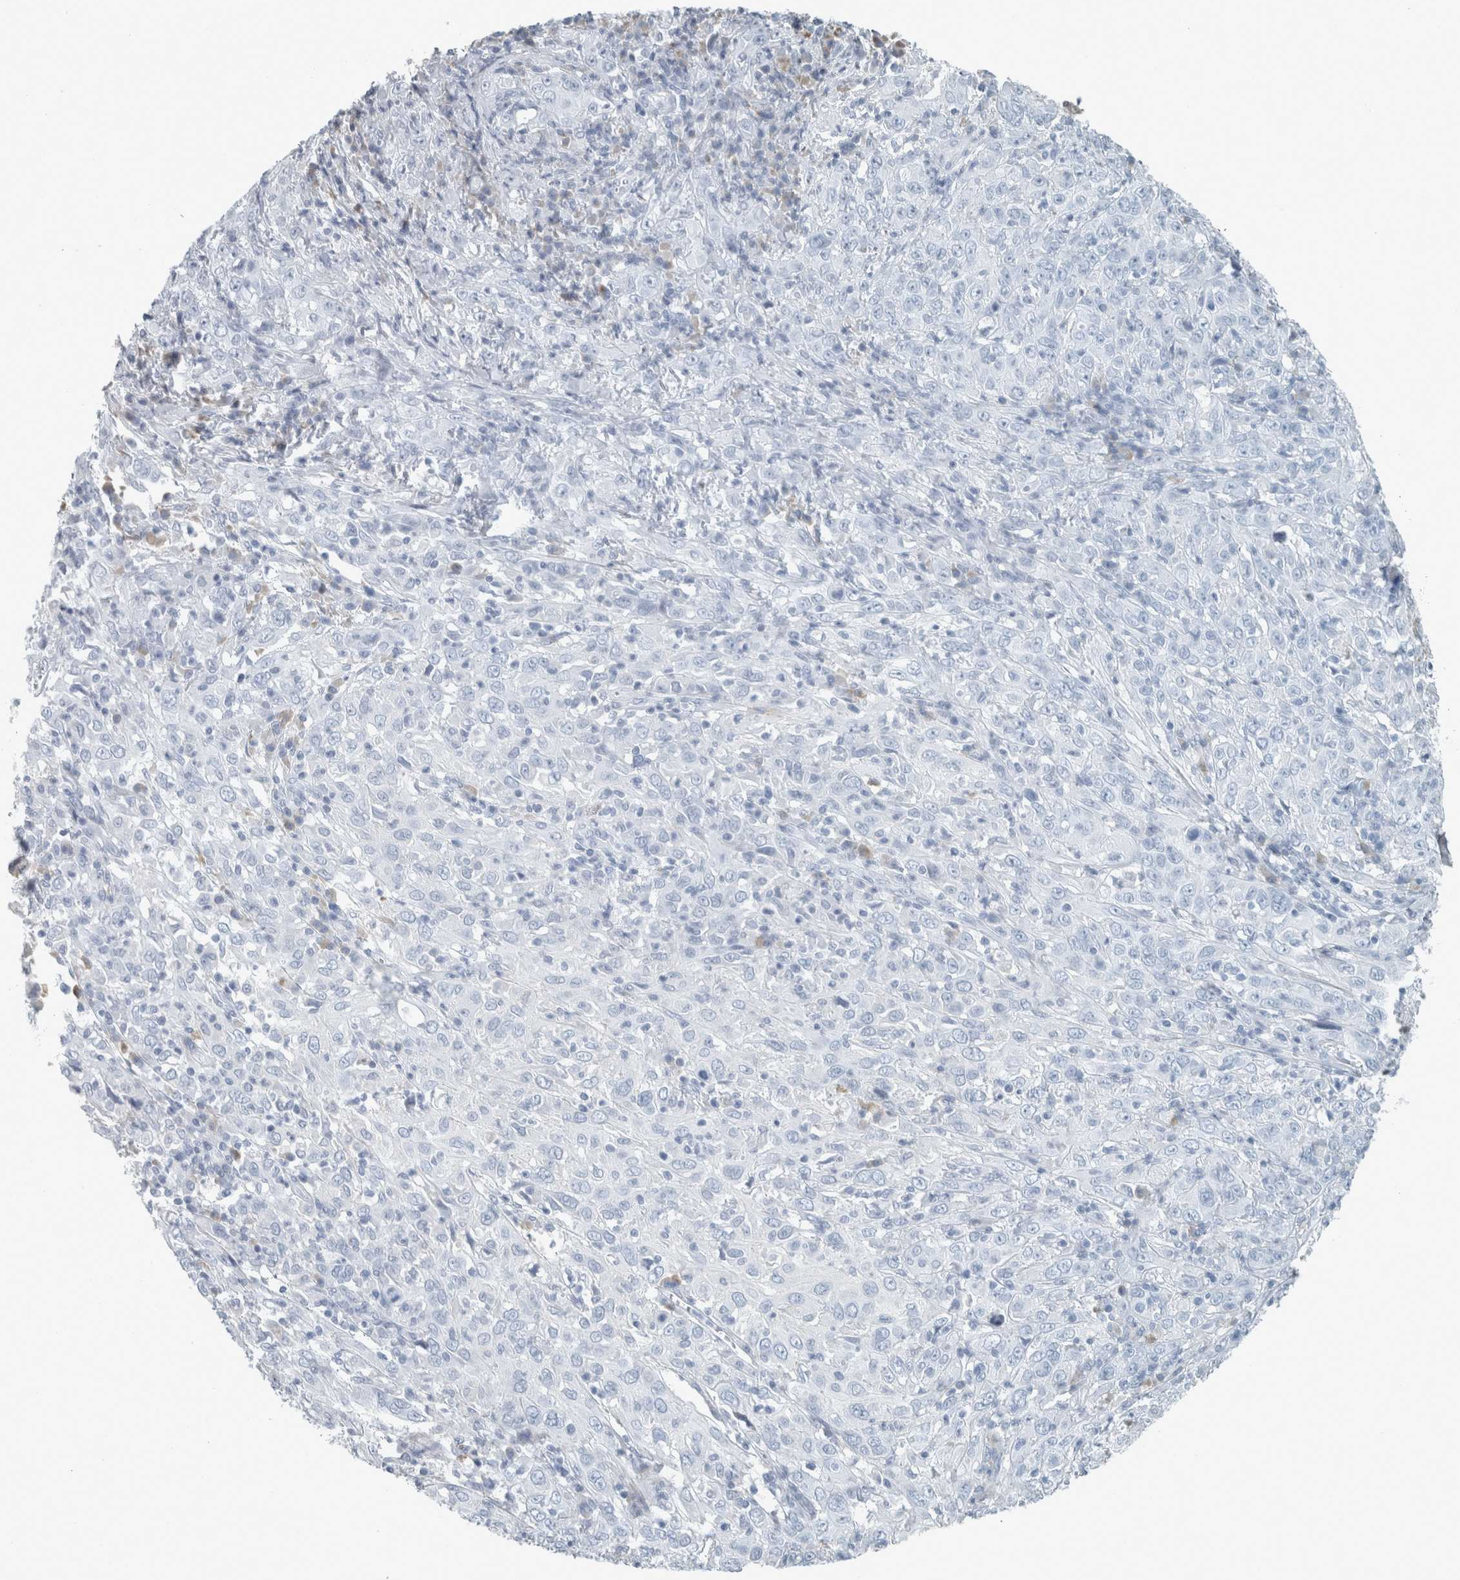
{"staining": {"intensity": "negative", "quantity": "none", "location": "none"}, "tissue": "cervical cancer", "cell_type": "Tumor cells", "image_type": "cancer", "snomed": [{"axis": "morphology", "description": "Squamous cell carcinoma, NOS"}, {"axis": "topography", "description": "Cervix"}], "caption": "There is no significant positivity in tumor cells of cervical cancer (squamous cell carcinoma). (DAB (3,3'-diaminobenzidine) IHC with hematoxylin counter stain).", "gene": "CHL1", "patient": {"sex": "female", "age": 46}}